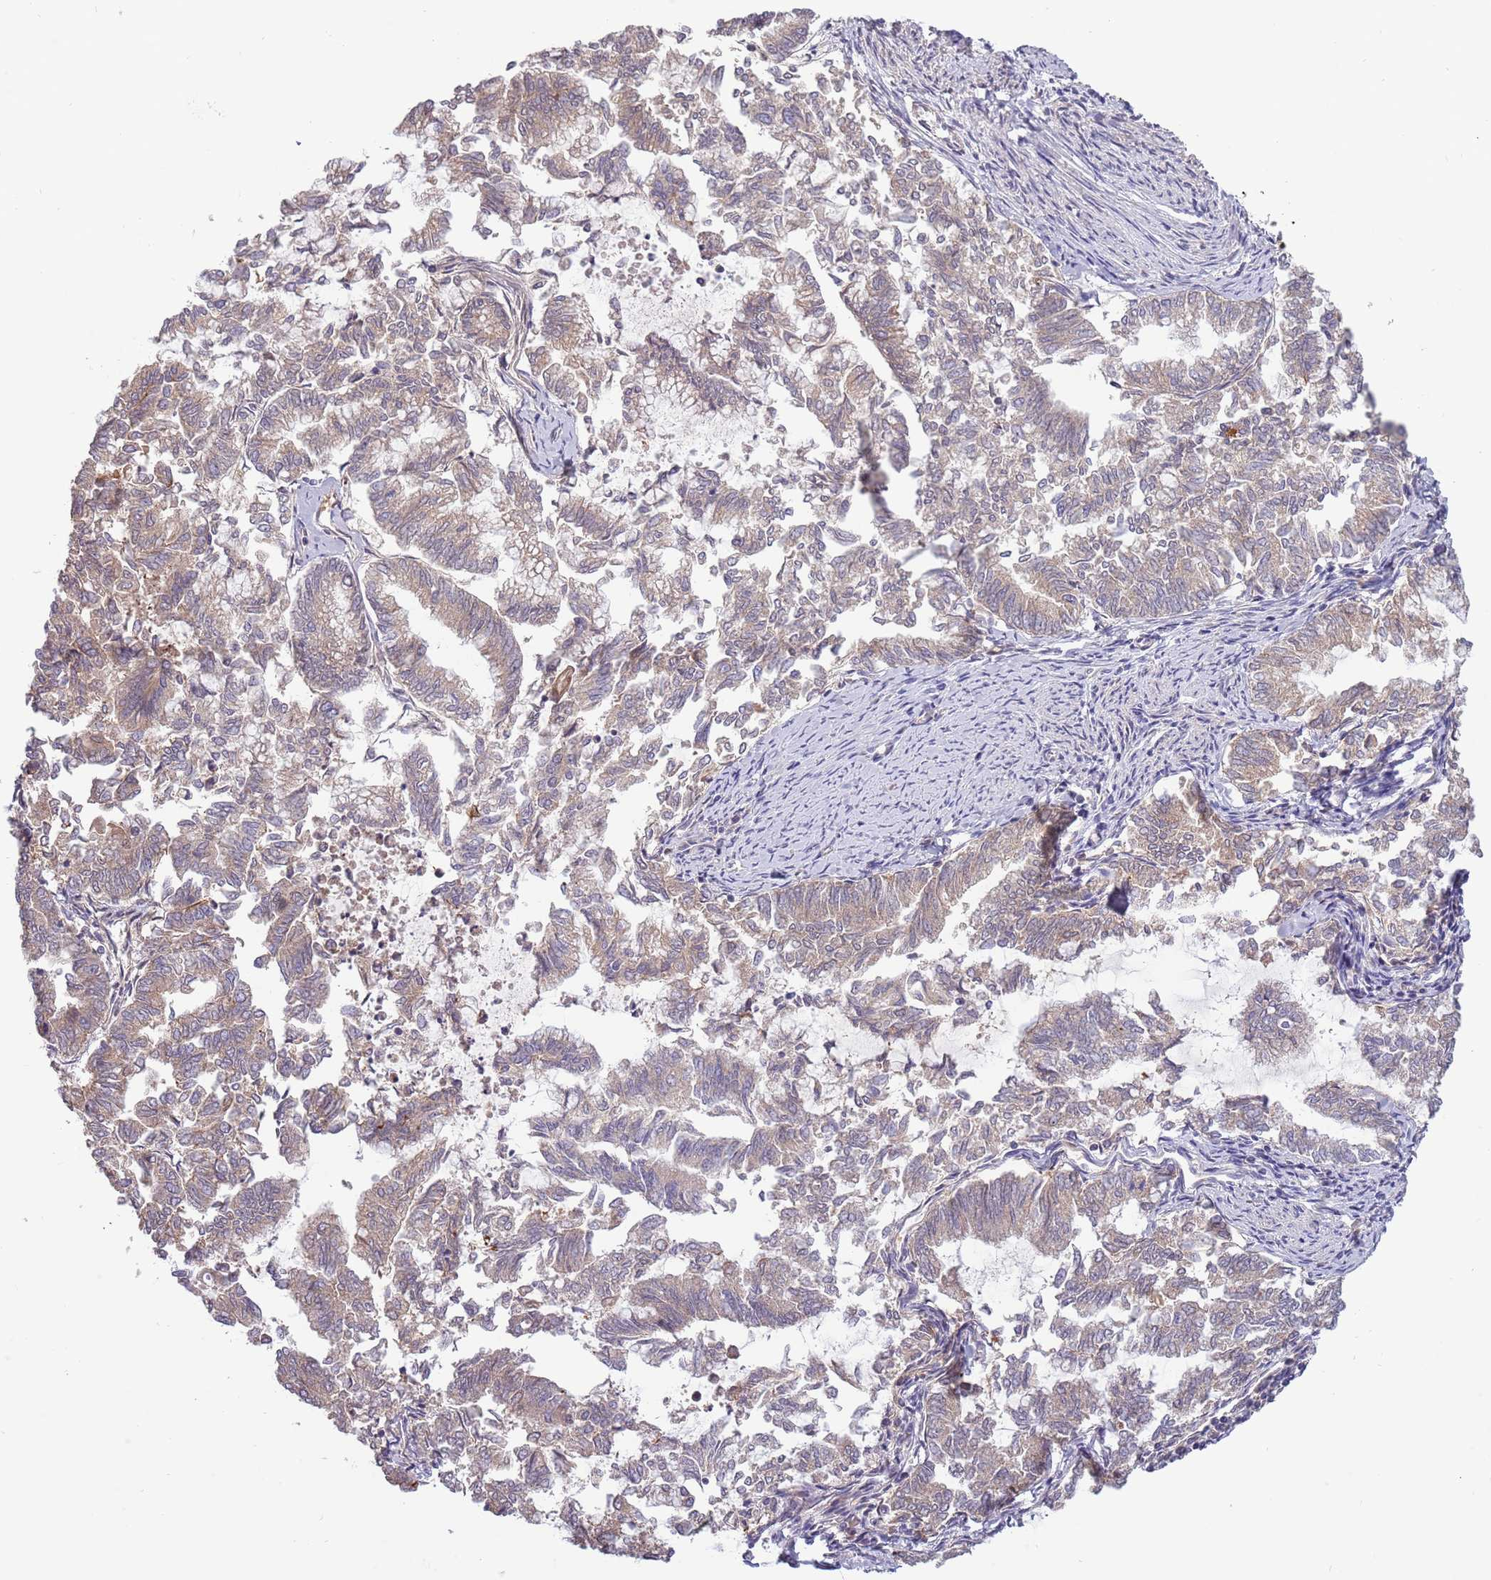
{"staining": {"intensity": "weak", "quantity": "<25%", "location": "cytoplasmic/membranous"}, "tissue": "endometrial cancer", "cell_type": "Tumor cells", "image_type": "cancer", "snomed": [{"axis": "morphology", "description": "Adenocarcinoma, NOS"}, {"axis": "topography", "description": "Endometrium"}], "caption": "This micrograph is of endometrial adenocarcinoma stained with IHC to label a protein in brown with the nuclei are counter-stained blue. There is no positivity in tumor cells.", "gene": "RNF181", "patient": {"sex": "female", "age": 79}}